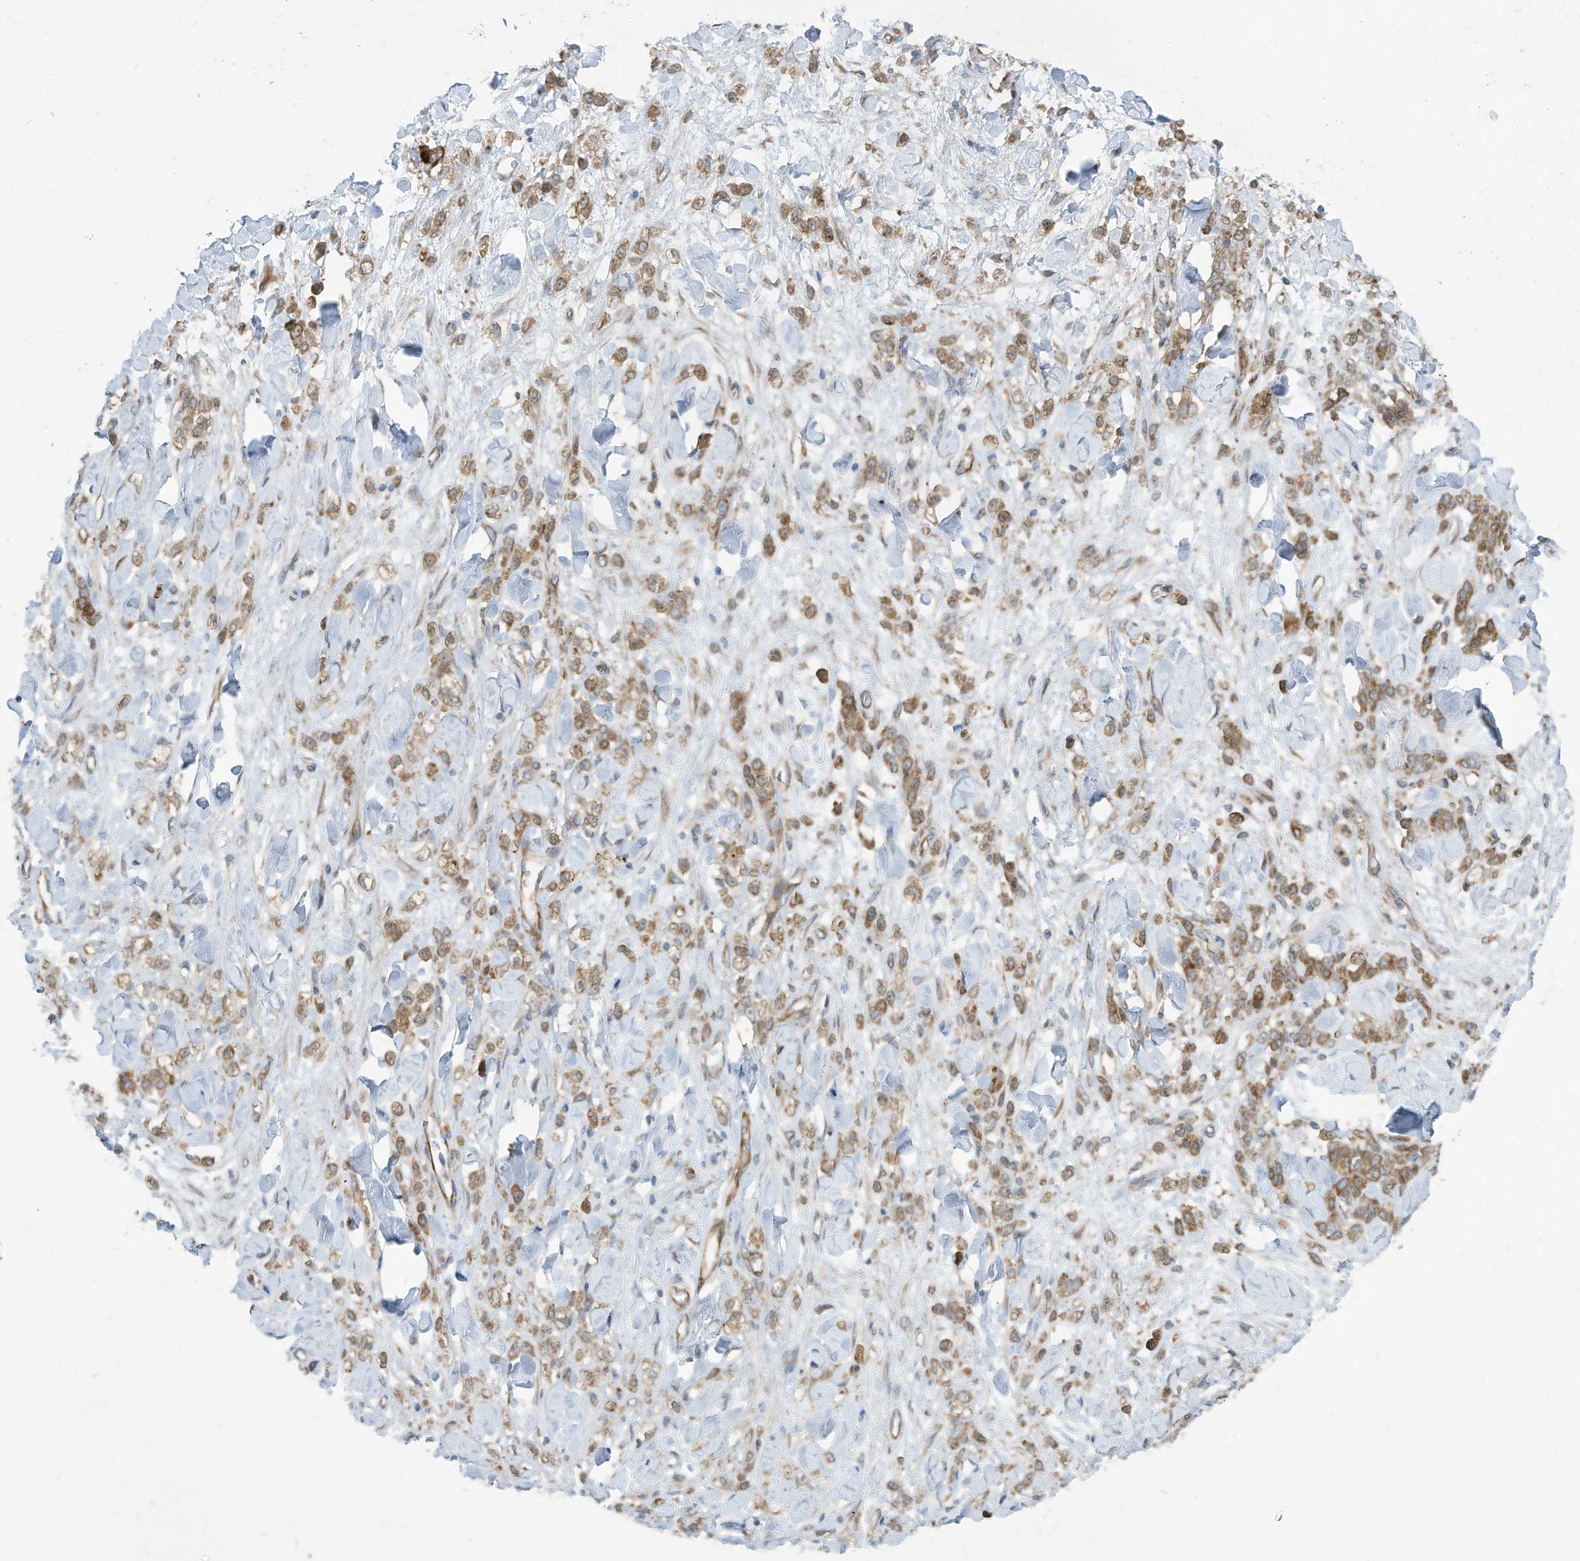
{"staining": {"intensity": "moderate", "quantity": ">75%", "location": "cytoplasmic/membranous"}, "tissue": "stomach cancer", "cell_type": "Tumor cells", "image_type": "cancer", "snomed": [{"axis": "morphology", "description": "Normal tissue, NOS"}, {"axis": "morphology", "description": "Adenocarcinoma, NOS"}, {"axis": "topography", "description": "Stomach"}], "caption": "This micrograph demonstrates immunohistochemistry (IHC) staining of stomach cancer, with medium moderate cytoplasmic/membranous positivity in about >75% of tumor cells.", "gene": "USE1", "patient": {"sex": "male", "age": 82}}